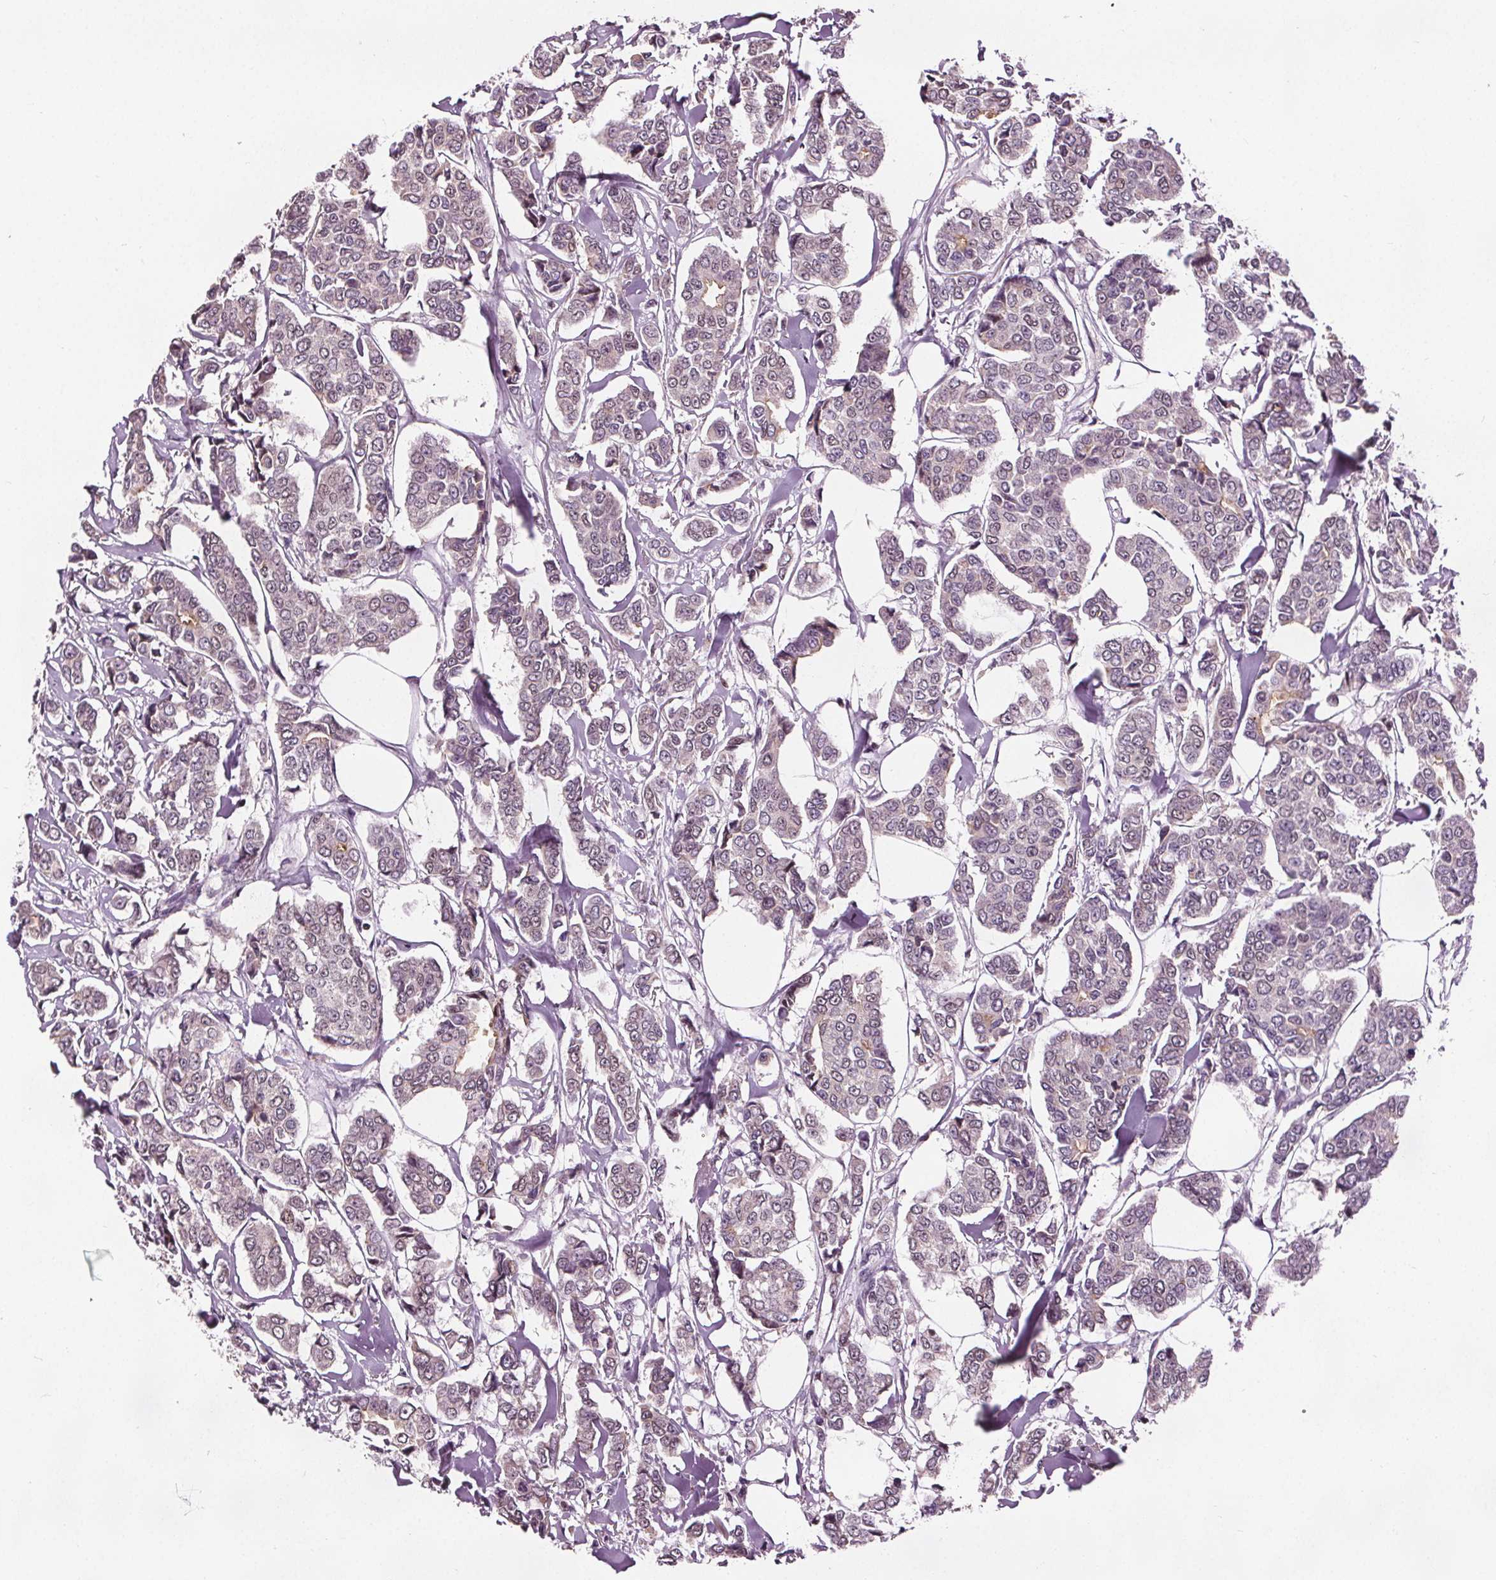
{"staining": {"intensity": "weak", "quantity": "25%-75%", "location": "cytoplasmic/membranous,nuclear"}, "tissue": "breast cancer", "cell_type": "Tumor cells", "image_type": "cancer", "snomed": [{"axis": "morphology", "description": "Duct carcinoma"}, {"axis": "topography", "description": "Breast"}], "caption": "Human breast intraductal carcinoma stained for a protein (brown) displays weak cytoplasmic/membranous and nuclear positive staining in about 25%-75% of tumor cells.", "gene": "DDX11", "patient": {"sex": "female", "age": 94}}